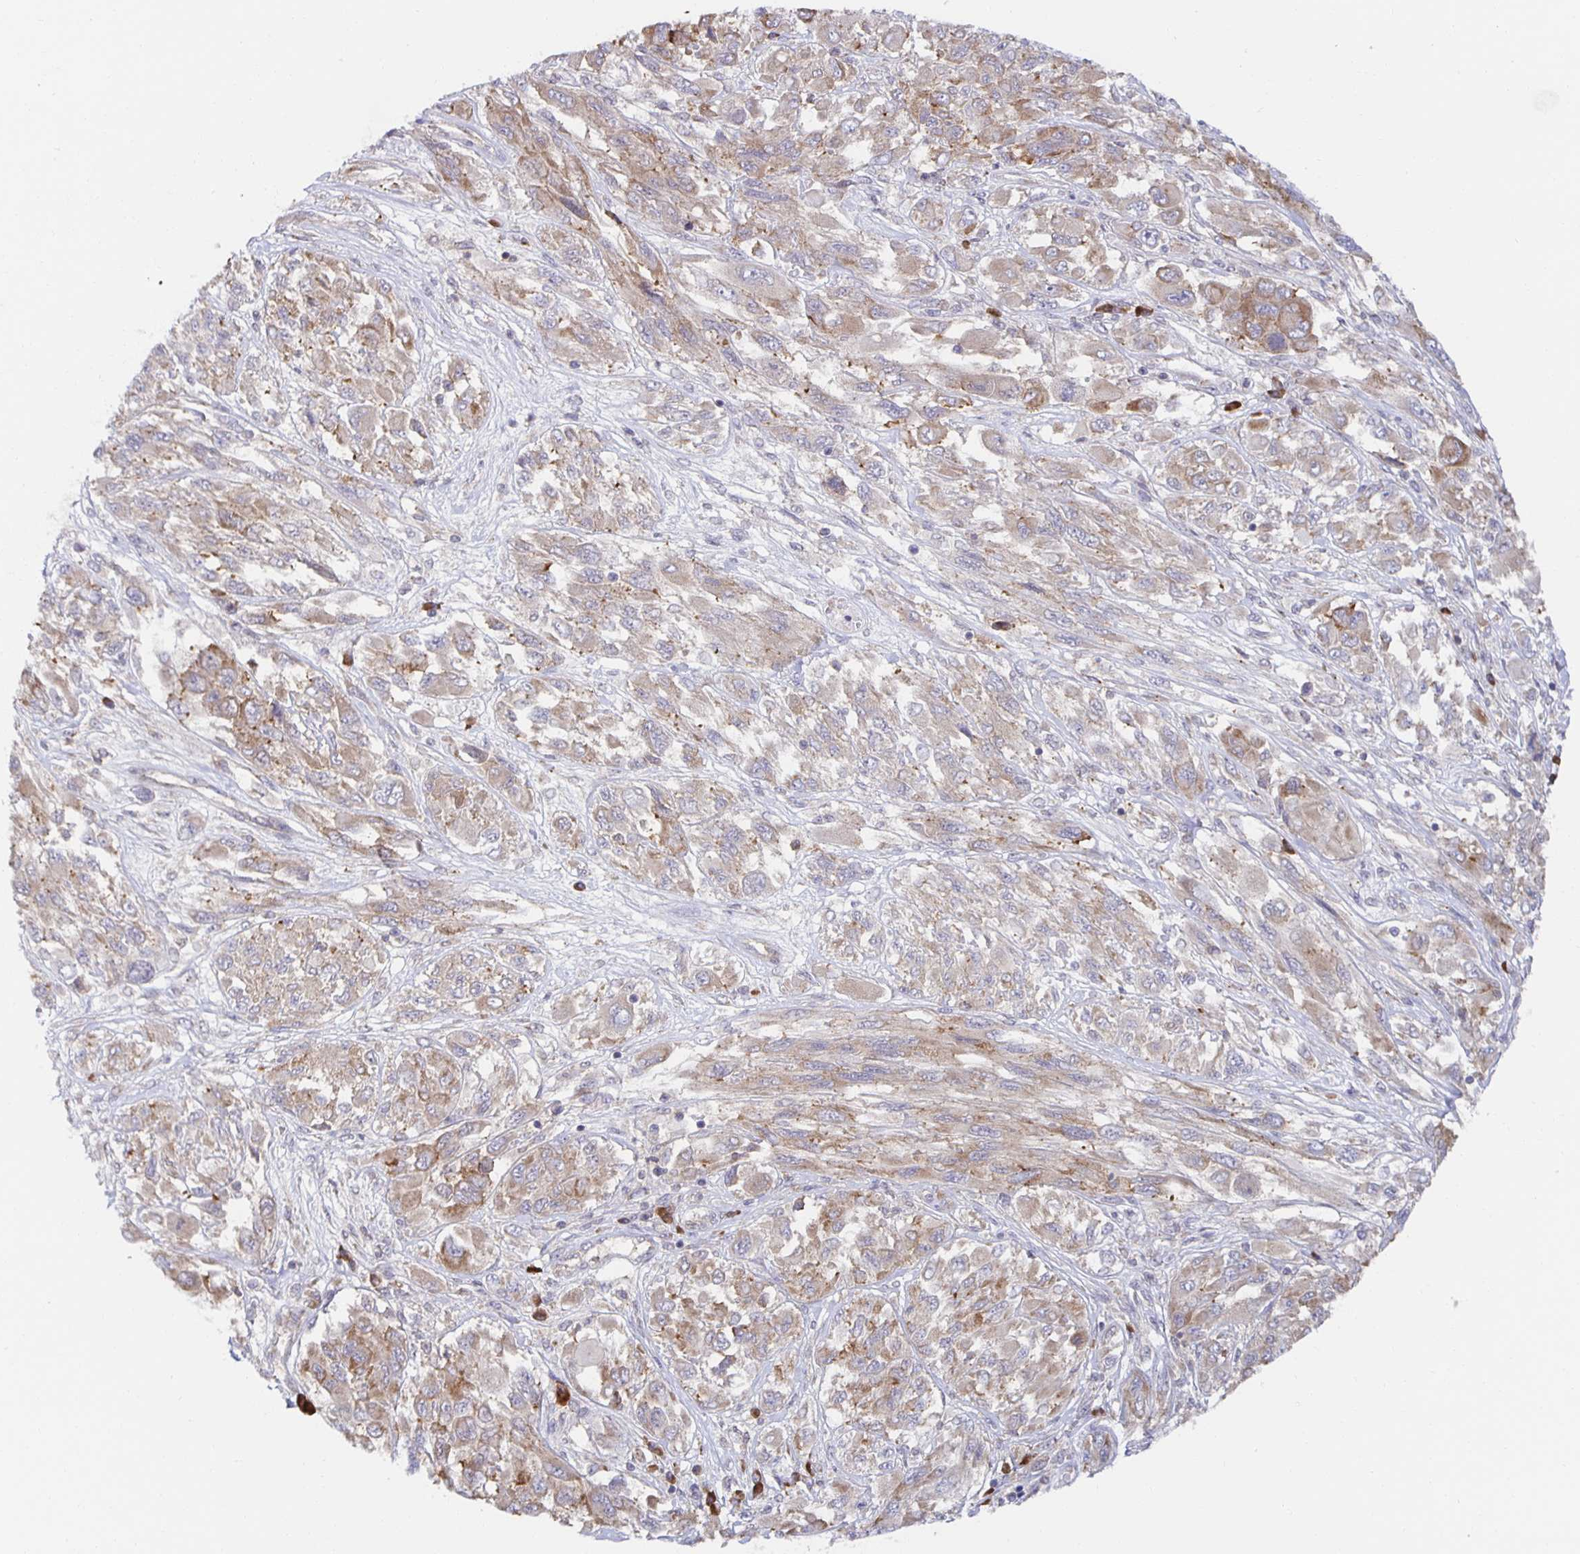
{"staining": {"intensity": "weak", "quantity": ">75%", "location": "cytoplasmic/membranous"}, "tissue": "melanoma", "cell_type": "Tumor cells", "image_type": "cancer", "snomed": [{"axis": "morphology", "description": "Malignant melanoma, NOS"}, {"axis": "topography", "description": "Skin"}], "caption": "This image displays IHC staining of melanoma, with low weak cytoplasmic/membranous positivity in approximately >75% of tumor cells.", "gene": "BAD", "patient": {"sex": "female", "age": 91}}